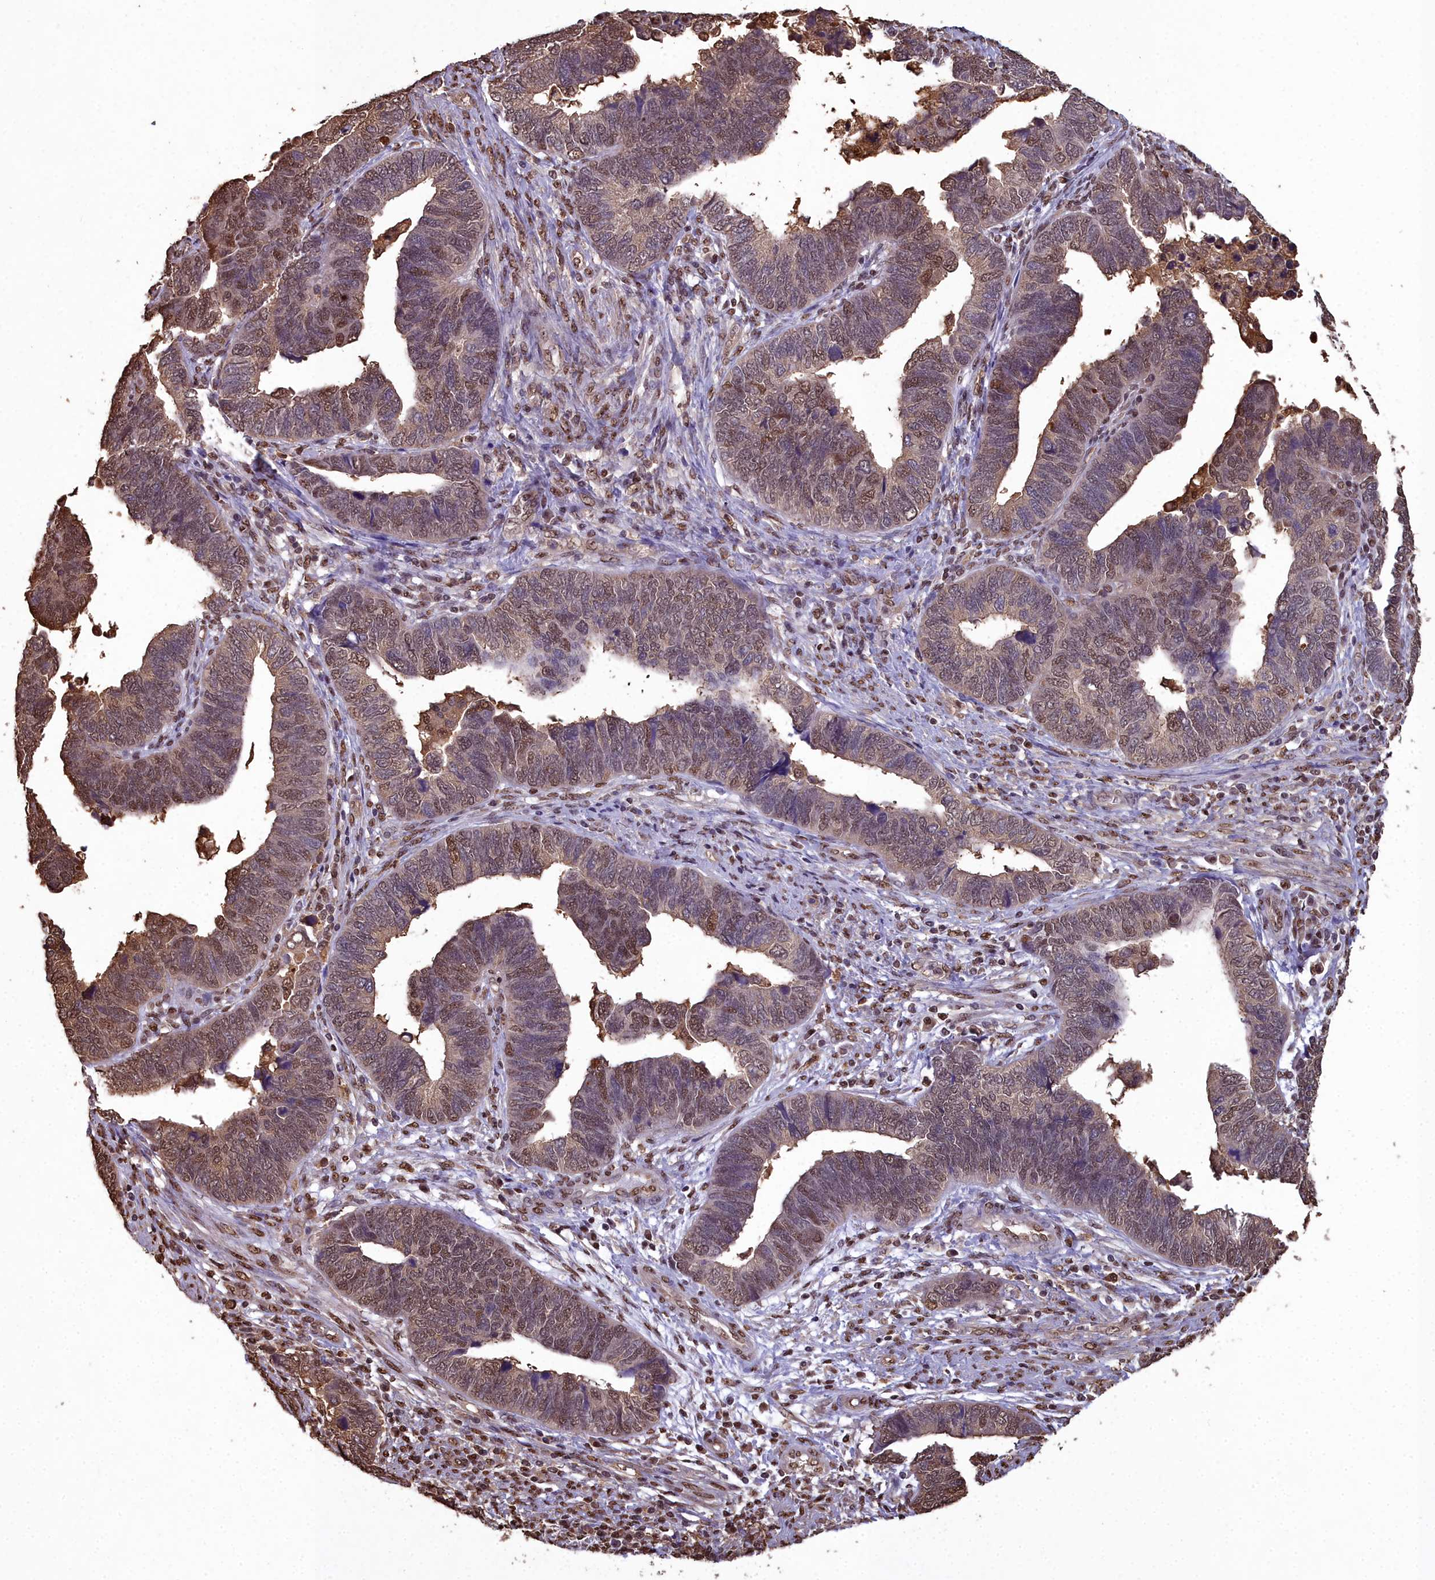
{"staining": {"intensity": "moderate", "quantity": ">75%", "location": "cytoplasmic/membranous,nuclear"}, "tissue": "endometrial cancer", "cell_type": "Tumor cells", "image_type": "cancer", "snomed": [{"axis": "morphology", "description": "Adenocarcinoma, NOS"}, {"axis": "topography", "description": "Endometrium"}], "caption": "Immunohistochemistry (IHC) micrograph of endometrial cancer (adenocarcinoma) stained for a protein (brown), which shows medium levels of moderate cytoplasmic/membranous and nuclear staining in approximately >75% of tumor cells.", "gene": "GAPDH", "patient": {"sex": "female", "age": 79}}